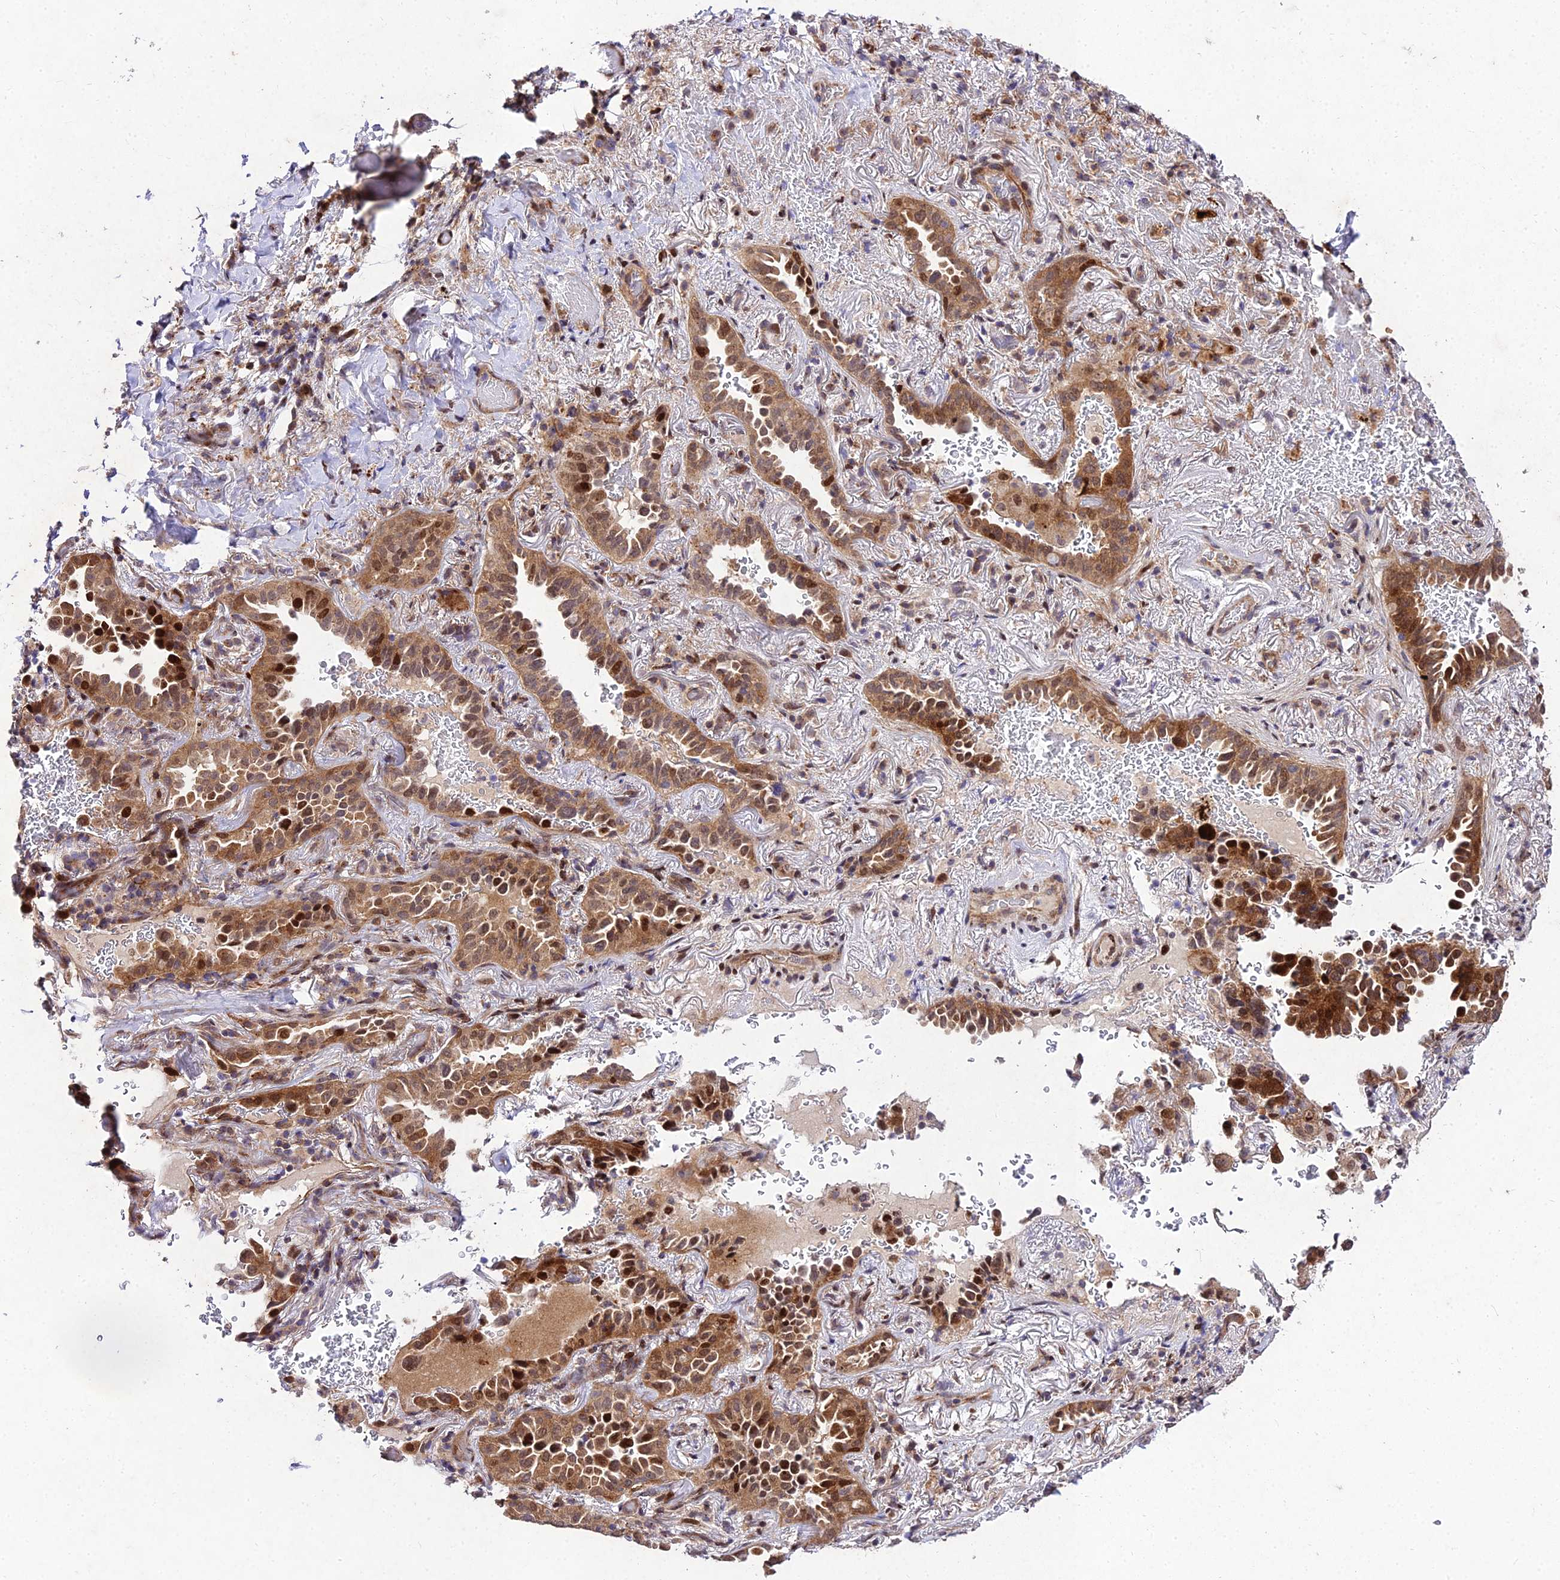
{"staining": {"intensity": "moderate", "quantity": ">75%", "location": "cytoplasmic/membranous,nuclear"}, "tissue": "lung cancer", "cell_type": "Tumor cells", "image_type": "cancer", "snomed": [{"axis": "morphology", "description": "Adenocarcinoma, NOS"}, {"axis": "topography", "description": "Lung"}], "caption": "This photomicrograph demonstrates IHC staining of human lung cancer, with medium moderate cytoplasmic/membranous and nuclear positivity in about >75% of tumor cells.", "gene": "MKKS", "patient": {"sex": "female", "age": 69}}